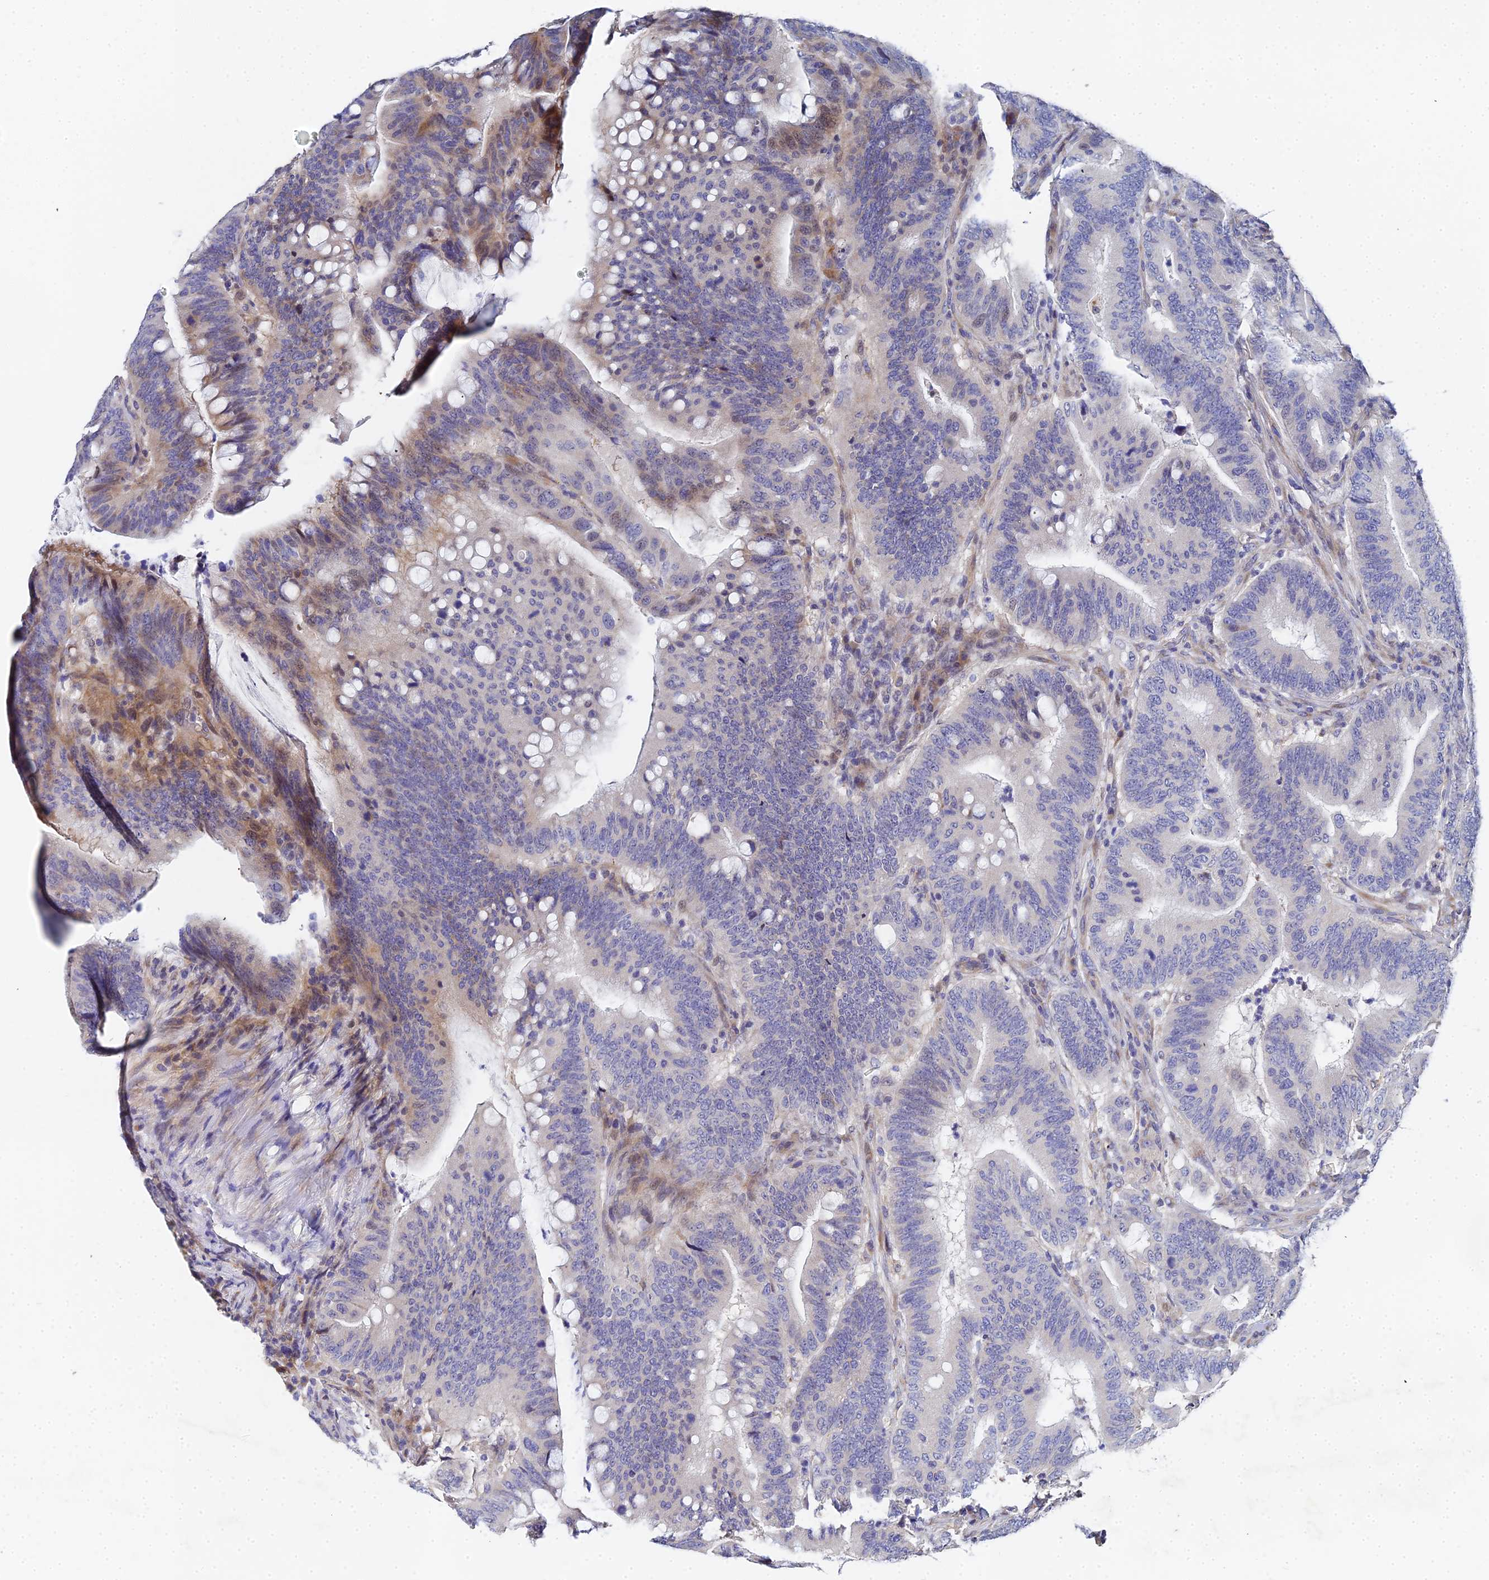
{"staining": {"intensity": "moderate", "quantity": "25%-75%", "location": "cytoplasmic/membranous,nuclear"}, "tissue": "colorectal cancer", "cell_type": "Tumor cells", "image_type": "cancer", "snomed": [{"axis": "morphology", "description": "Adenocarcinoma, NOS"}, {"axis": "topography", "description": "Colon"}], "caption": "Adenocarcinoma (colorectal) was stained to show a protein in brown. There is medium levels of moderate cytoplasmic/membranous and nuclear positivity in about 25%-75% of tumor cells.", "gene": "ENSG00000268674", "patient": {"sex": "female", "age": 66}}